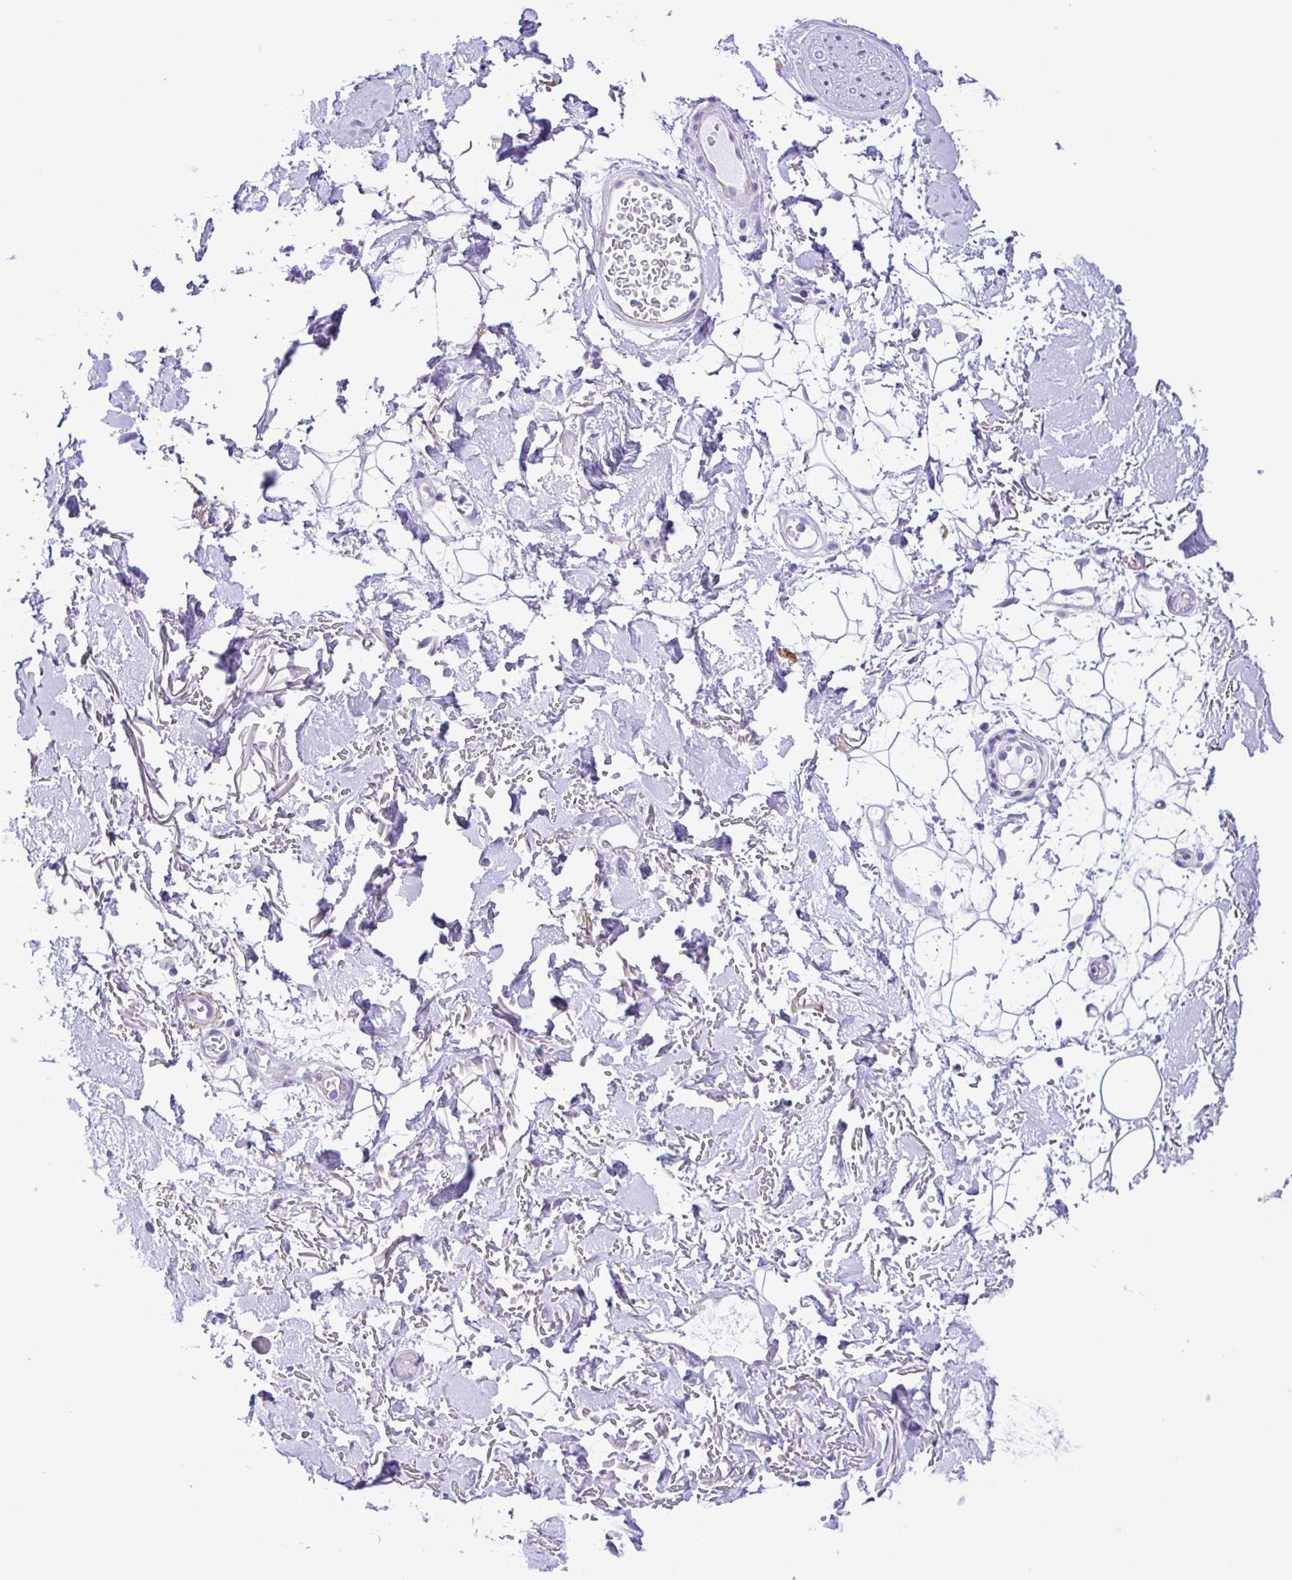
{"staining": {"intensity": "negative", "quantity": "none", "location": "none"}, "tissue": "adipose tissue", "cell_type": "Adipocytes", "image_type": "normal", "snomed": [{"axis": "morphology", "description": "Normal tissue, NOS"}, {"axis": "topography", "description": "Anal"}, {"axis": "topography", "description": "Peripheral nerve tissue"}], "caption": "Image shows no protein expression in adipocytes of benign adipose tissue.", "gene": "PAK3", "patient": {"sex": "male", "age": 78}}